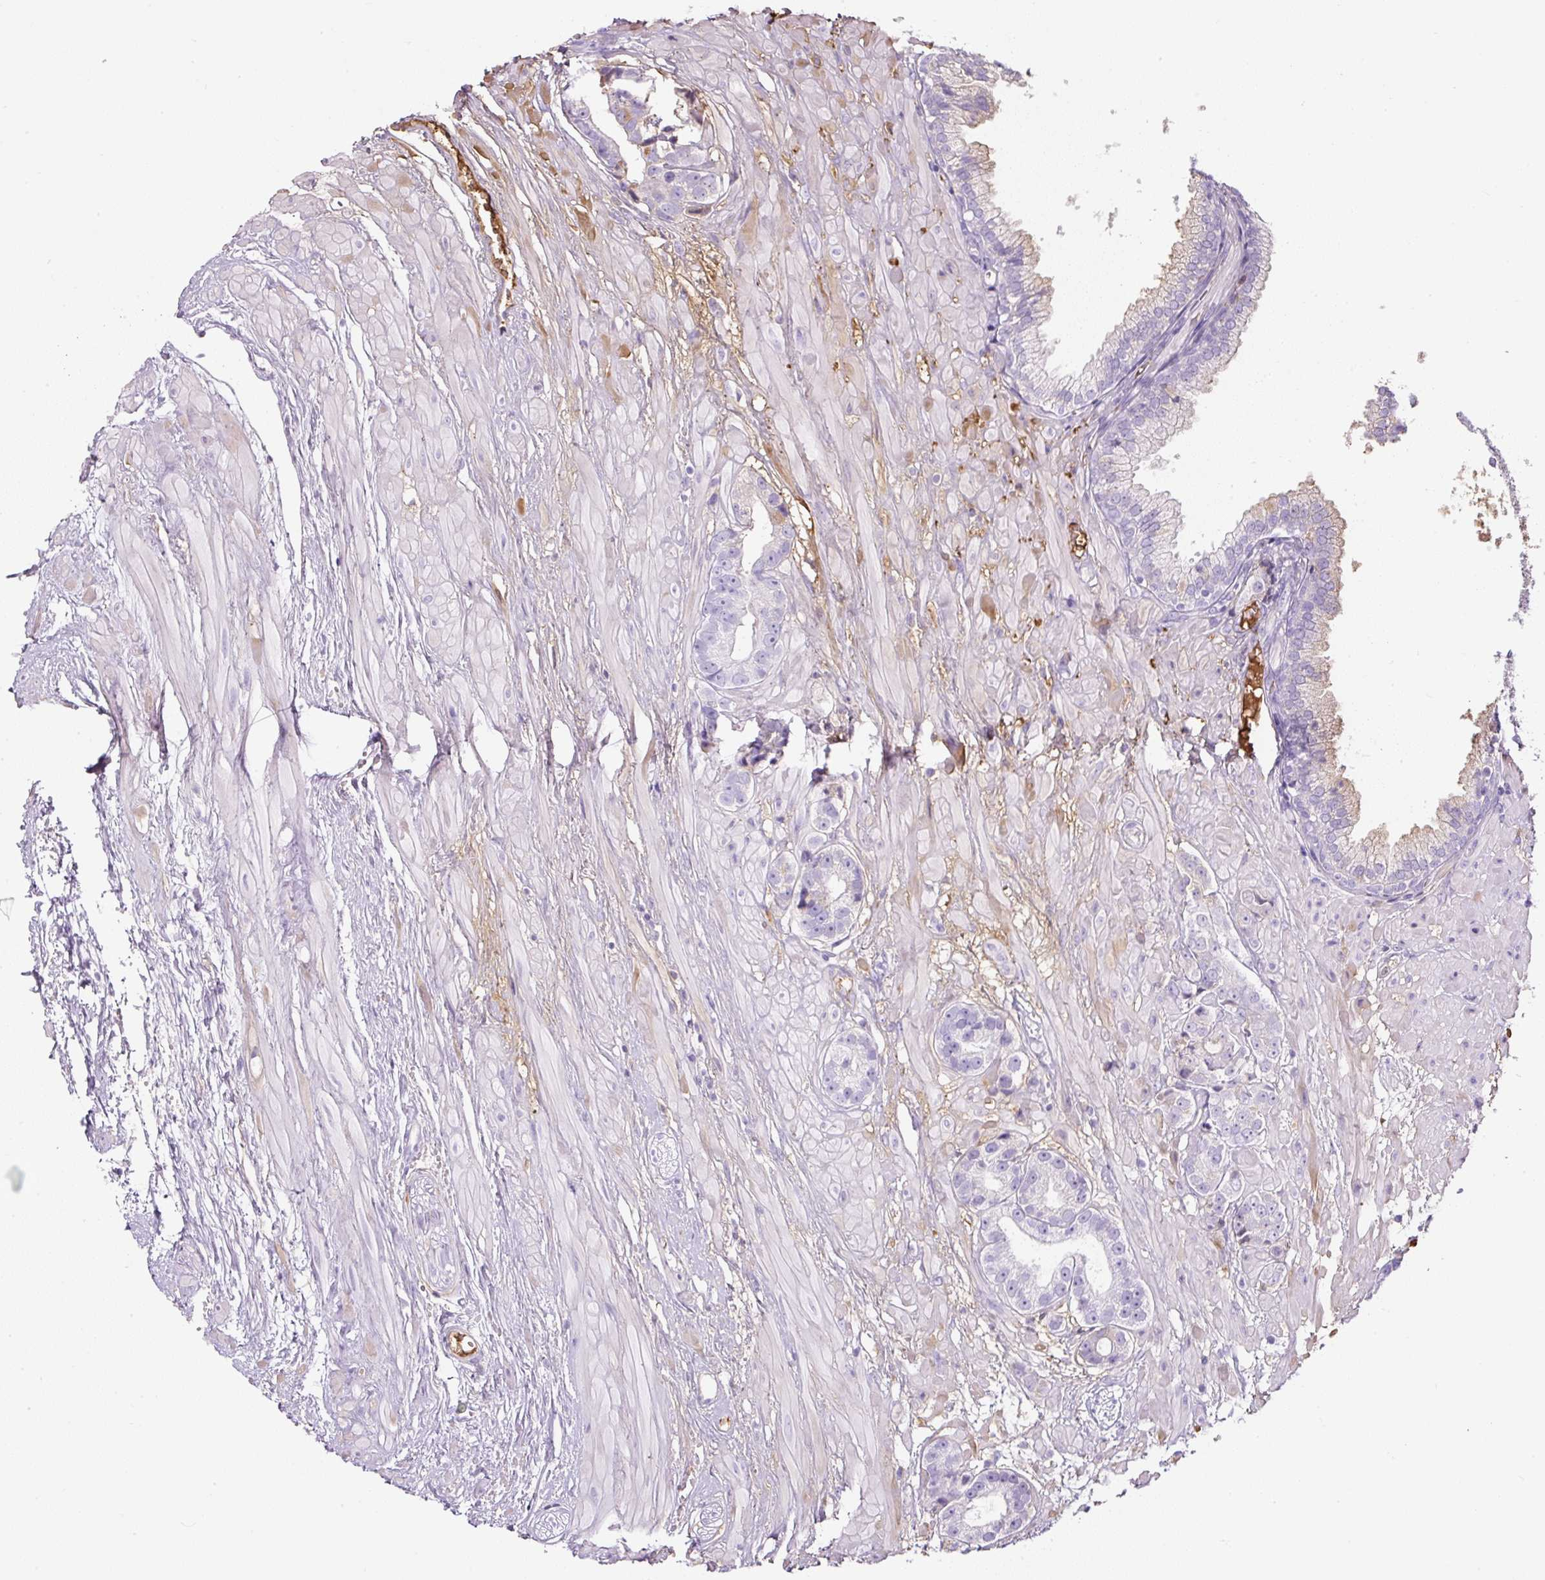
{"staining": {"intensity": "negative", "quantity": "none", "location": "none"}, "tissue": "prostate cancer", "cell_type": "Tumor cells", "image_type": "cancer", "snomed": [{"axis": "morphology", "description": "Adenocarcinoma, High grade"}, {"axis": "topography", "description": "Prostate"}], "caption": "IHC photomicrograph of prostate adenocarcinoma (high-grade) stained for a protein (brown), which exhibits no expression in tumor cells.", "gene": "APOA1", "patient": {"sex": "male", "age": 71}}